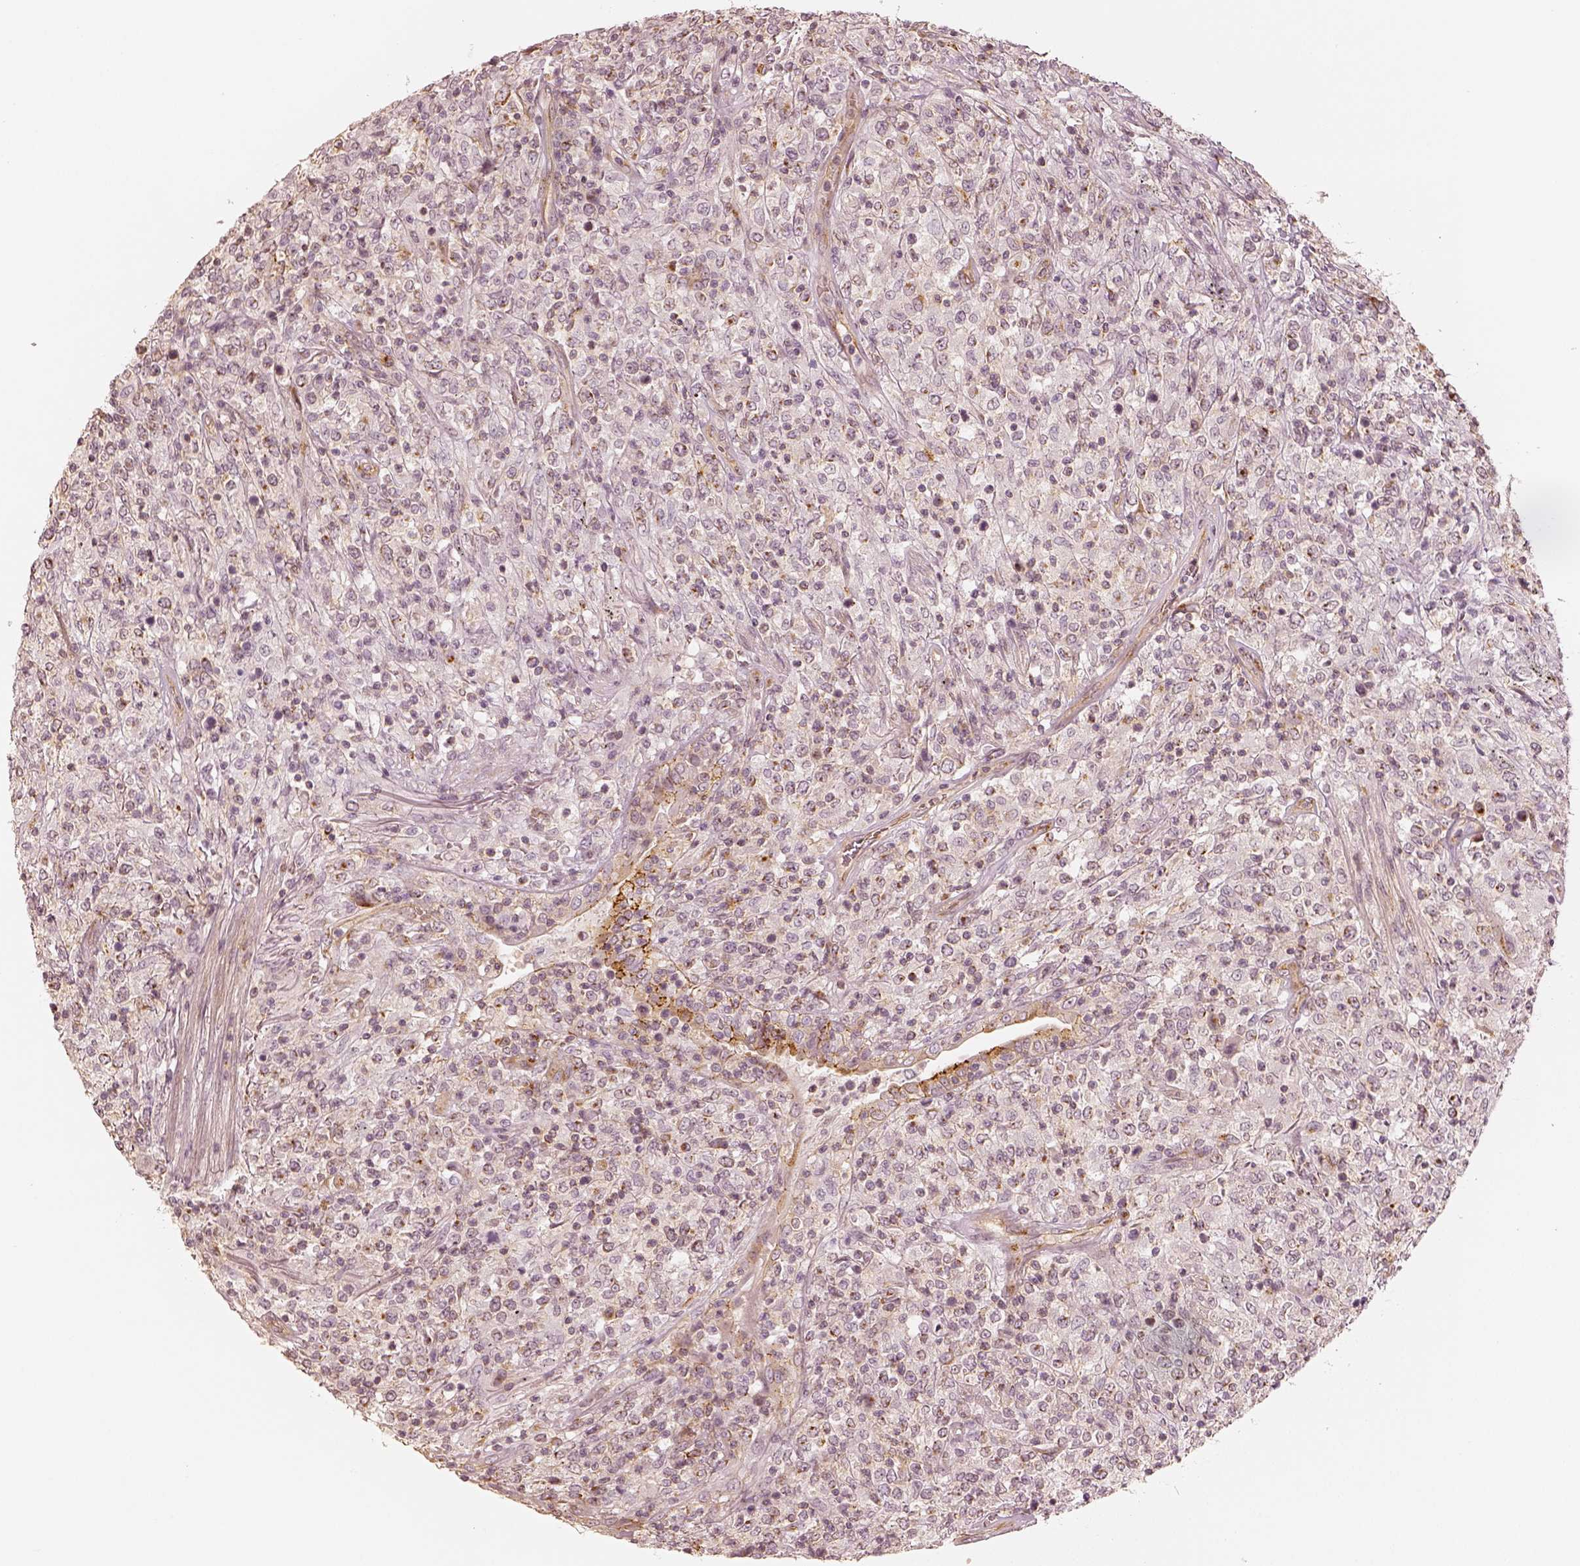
{"staining": {"intensity": "weak", "quantity": "<25%", "location": "cytoplasmic/membranous"}, "tissue": "lymphoma", "cell_type": "Tumor cells", "image_type": "cancer", "snomed": [{"axis": "morphology", "description": "Malignant lymphoma, non-Hodgkin's type, High grade"}, {"axis": "topography", "description": "Lung"}], "caption": "The immunohistochemistry photomicrograph has no significant expression in tumor cells of malignant lymphoma, non-Hodgkin's type (high-grade) tissue.", "gene": "GORASP2", "patient": {"sex": "male", "age": 79}}